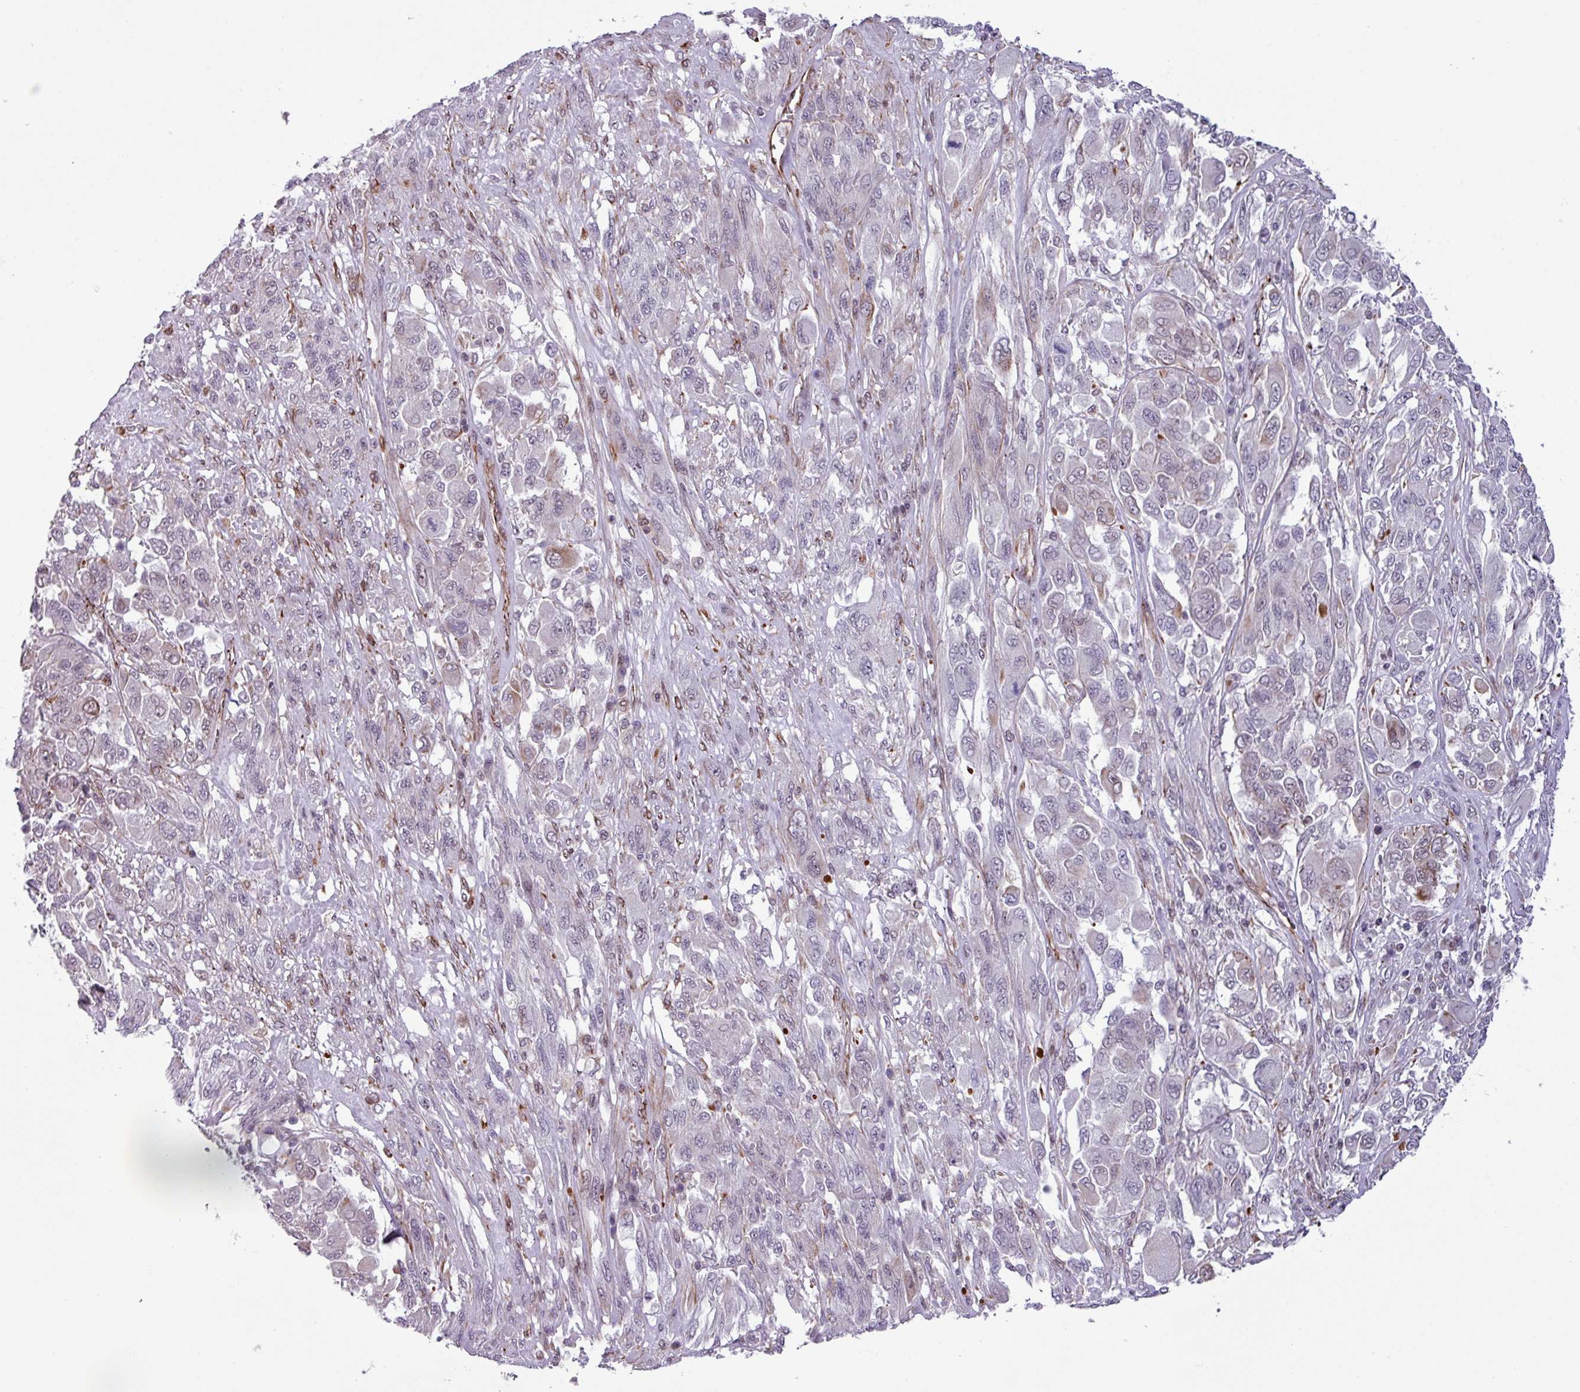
{"staining": {"intensity": "negative", "quantity": "none", "location": "none"}, "tissue": "melanoma", "cell_type": "Tumor cells", "image_type": "cancer", "snomed": [{"axis": "morphology", "description": "Malignant melanoma, NOS"}, {"axis": "topography", "description": "Skin"}], "caption": "Melanoma was stained to show a protein in brown. There is no significant expression in tumor cells.", "gene": "CHD3", "patient": {"sex": "female", "age": 91}}